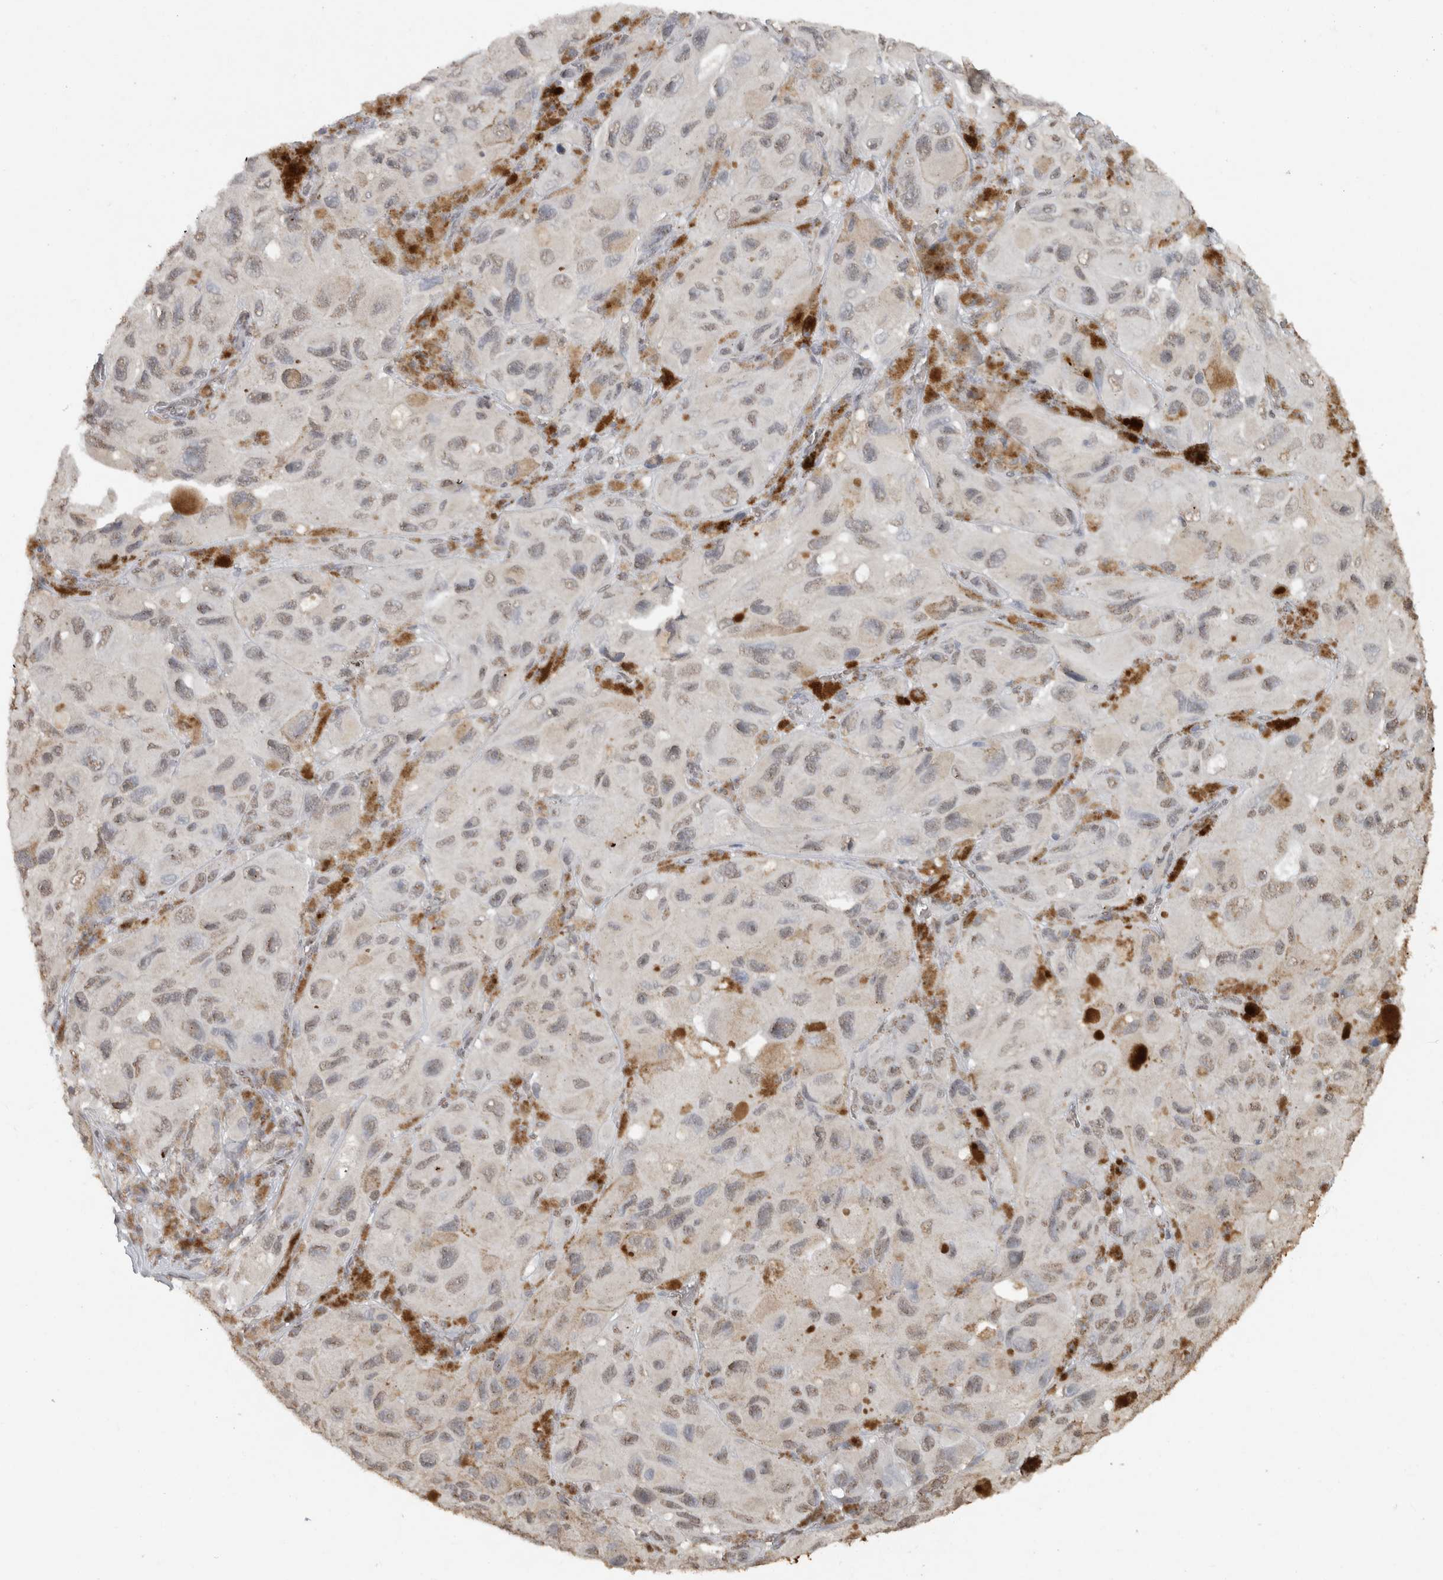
{"staining": {"intensity": "weak", "quantity": ">75%", "location": "nuclear"}, "tissue": "melanoma", "cell_type": "Tumor cells", "image_type": "cancer", "snomed": [{"axis": "morphology", "description": "Malignant melanoma, NOS"}, {"axis": "topography", "description": "Skin"}], "caption": "An image of human melanoma stained for a protein demonstrates weak nuclear brown staining in tumor cells. Using DAB (3,3'-diaminobenzidine) (brown) and hematoxylin (blue) stains, captured at high magnification using brightfield microscopy.", "gene": "HAND2", "patient": {"sex": "female", "age": 73}}